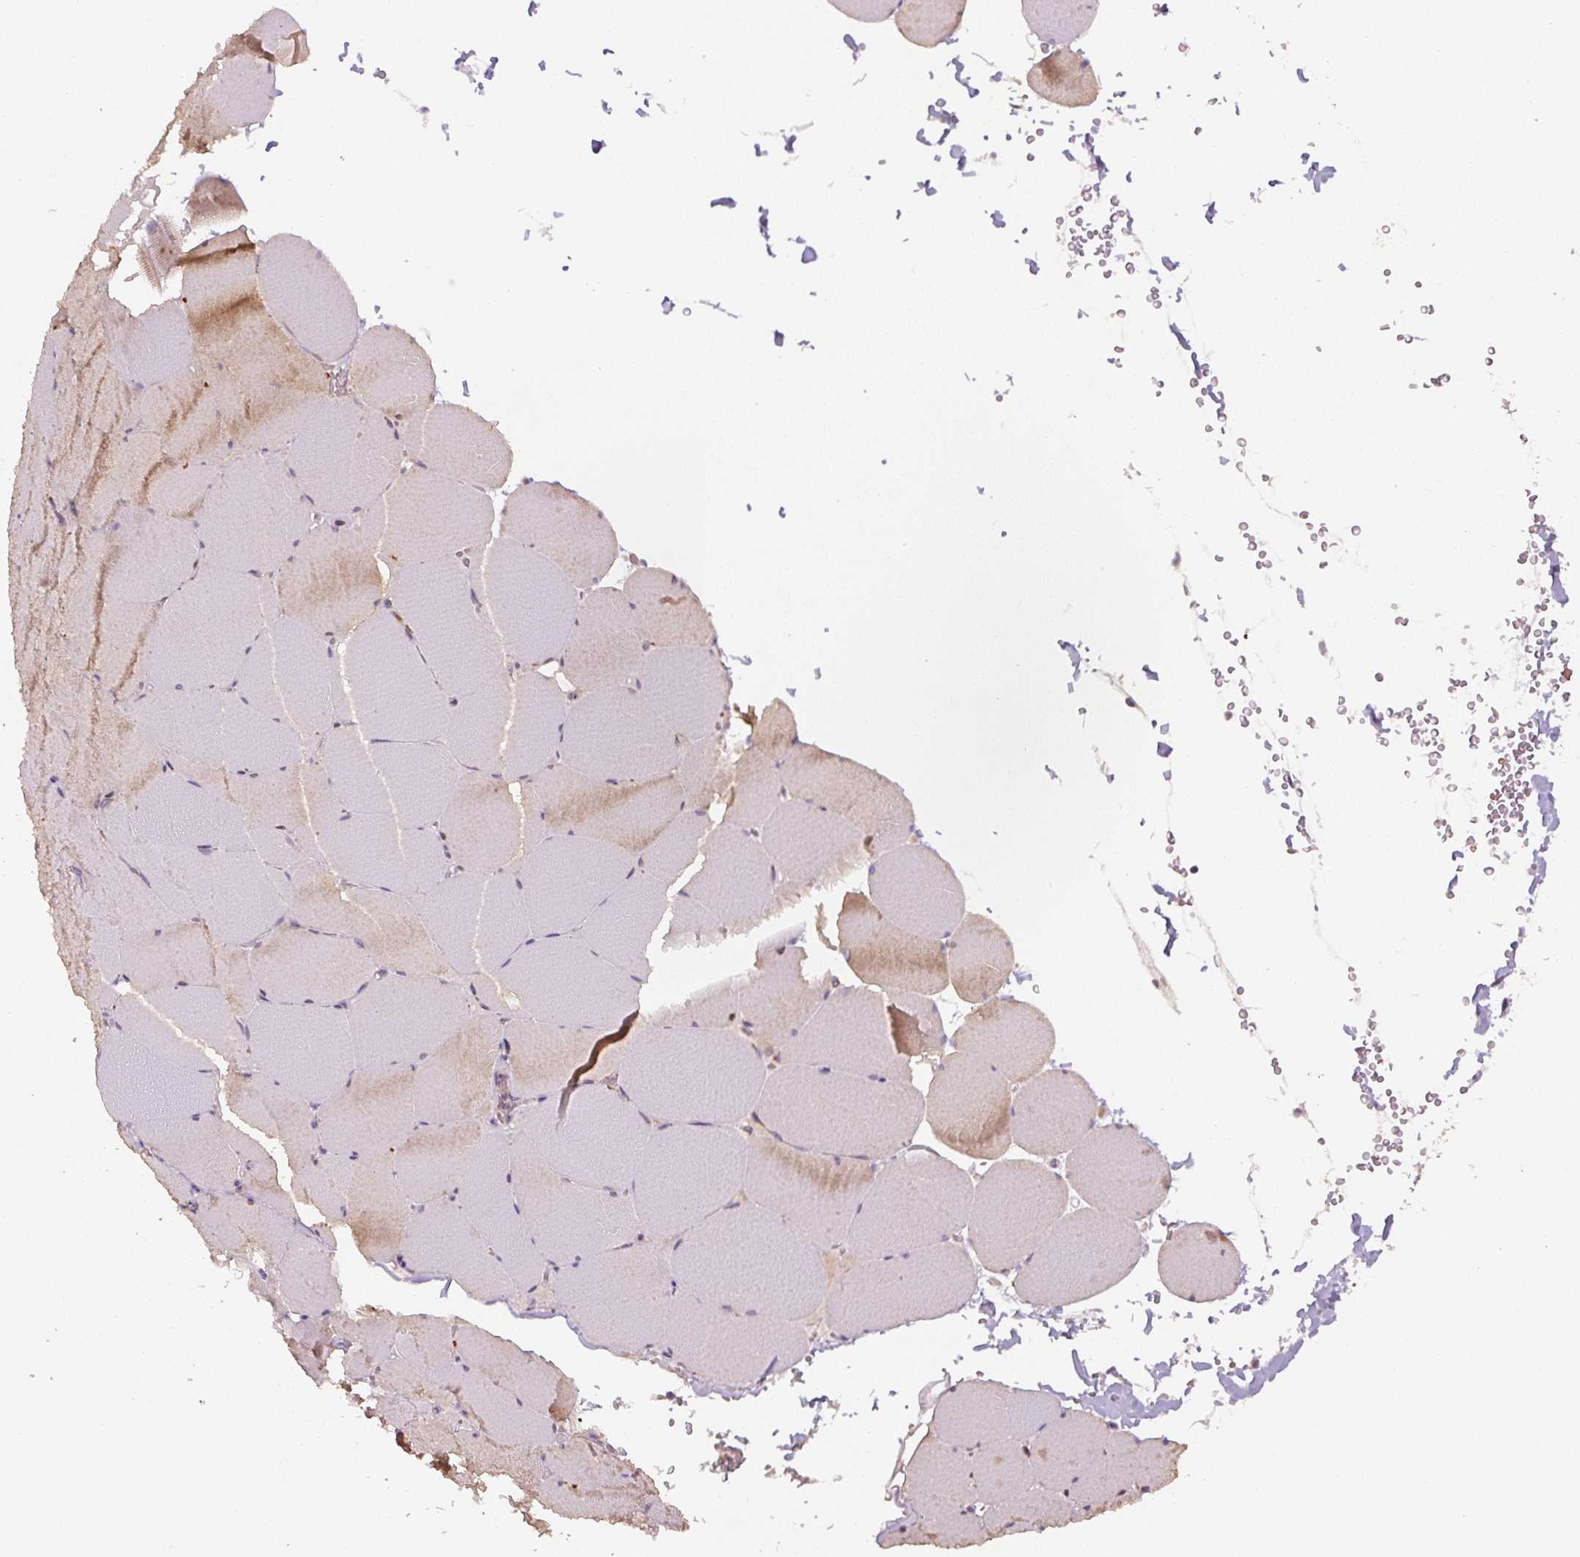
{"staining": {"intensity": "moderate", "quantity": "25%-75%", "location": "cytoplasmic/membranous"}, "tissue": "skeletal muscle", "cell_type": "Myocytes", "image_type": "normal", "snomed": [{"axis": "morphology", "description": "Normal tissue, NOS"}, {"axis": "topography", "description": "Skeletal muscle"}, {"axis": "topography", "description": "Head-Neck"}], "caption": "Immunohistochemistry micrograph of benign skeletal muscle: skeletal muscle stained using immunohistochemistry shows medium levels of moderate protein expression localized specifically in the cytoplasmic/membranous of myocytes, appearing as a cytoplasmic/membranous brown color.", "gene": "YIF1B", "patient": {"sex": "male", "age": 66}}